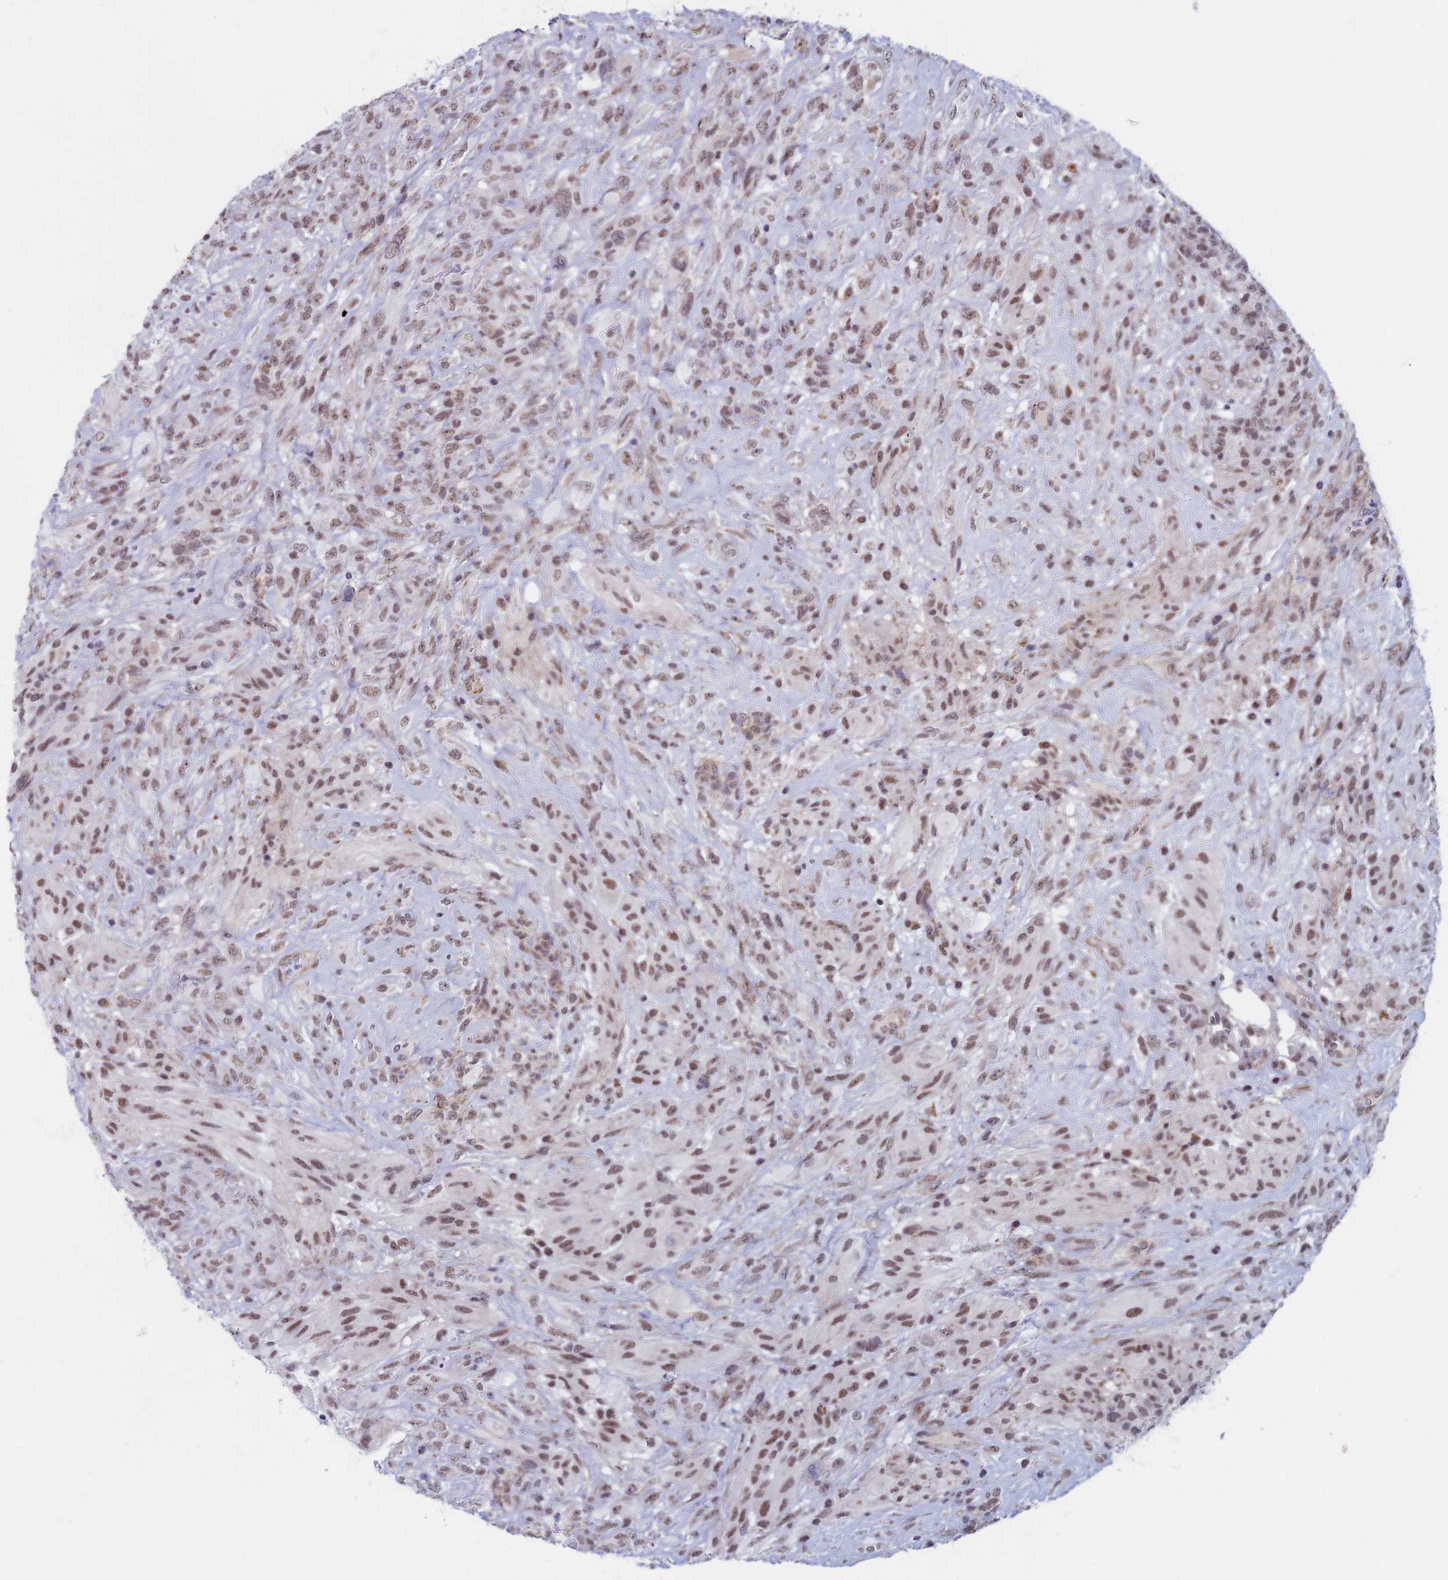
{"staining": {"intensity": "moderate", "quantity": ">75%", "location": "nuclear"}, "tissue": "glioma", "cell_type": "Tumor cells", "image_type": "cancer", "snomed": [{"axis": "morphology", "description": "Glioma, malignant, High grade"}, {"axis": "topography", "description": "Brain"}], "caption": "A photomicrograph of human glioma stained for a protein displays moderate nuclear brown staining in tumor cells. (IHC, brightfield microscopy, high magnification).", "gene": "ASH2L", "patient": {"sex": "male", "age": 61}}